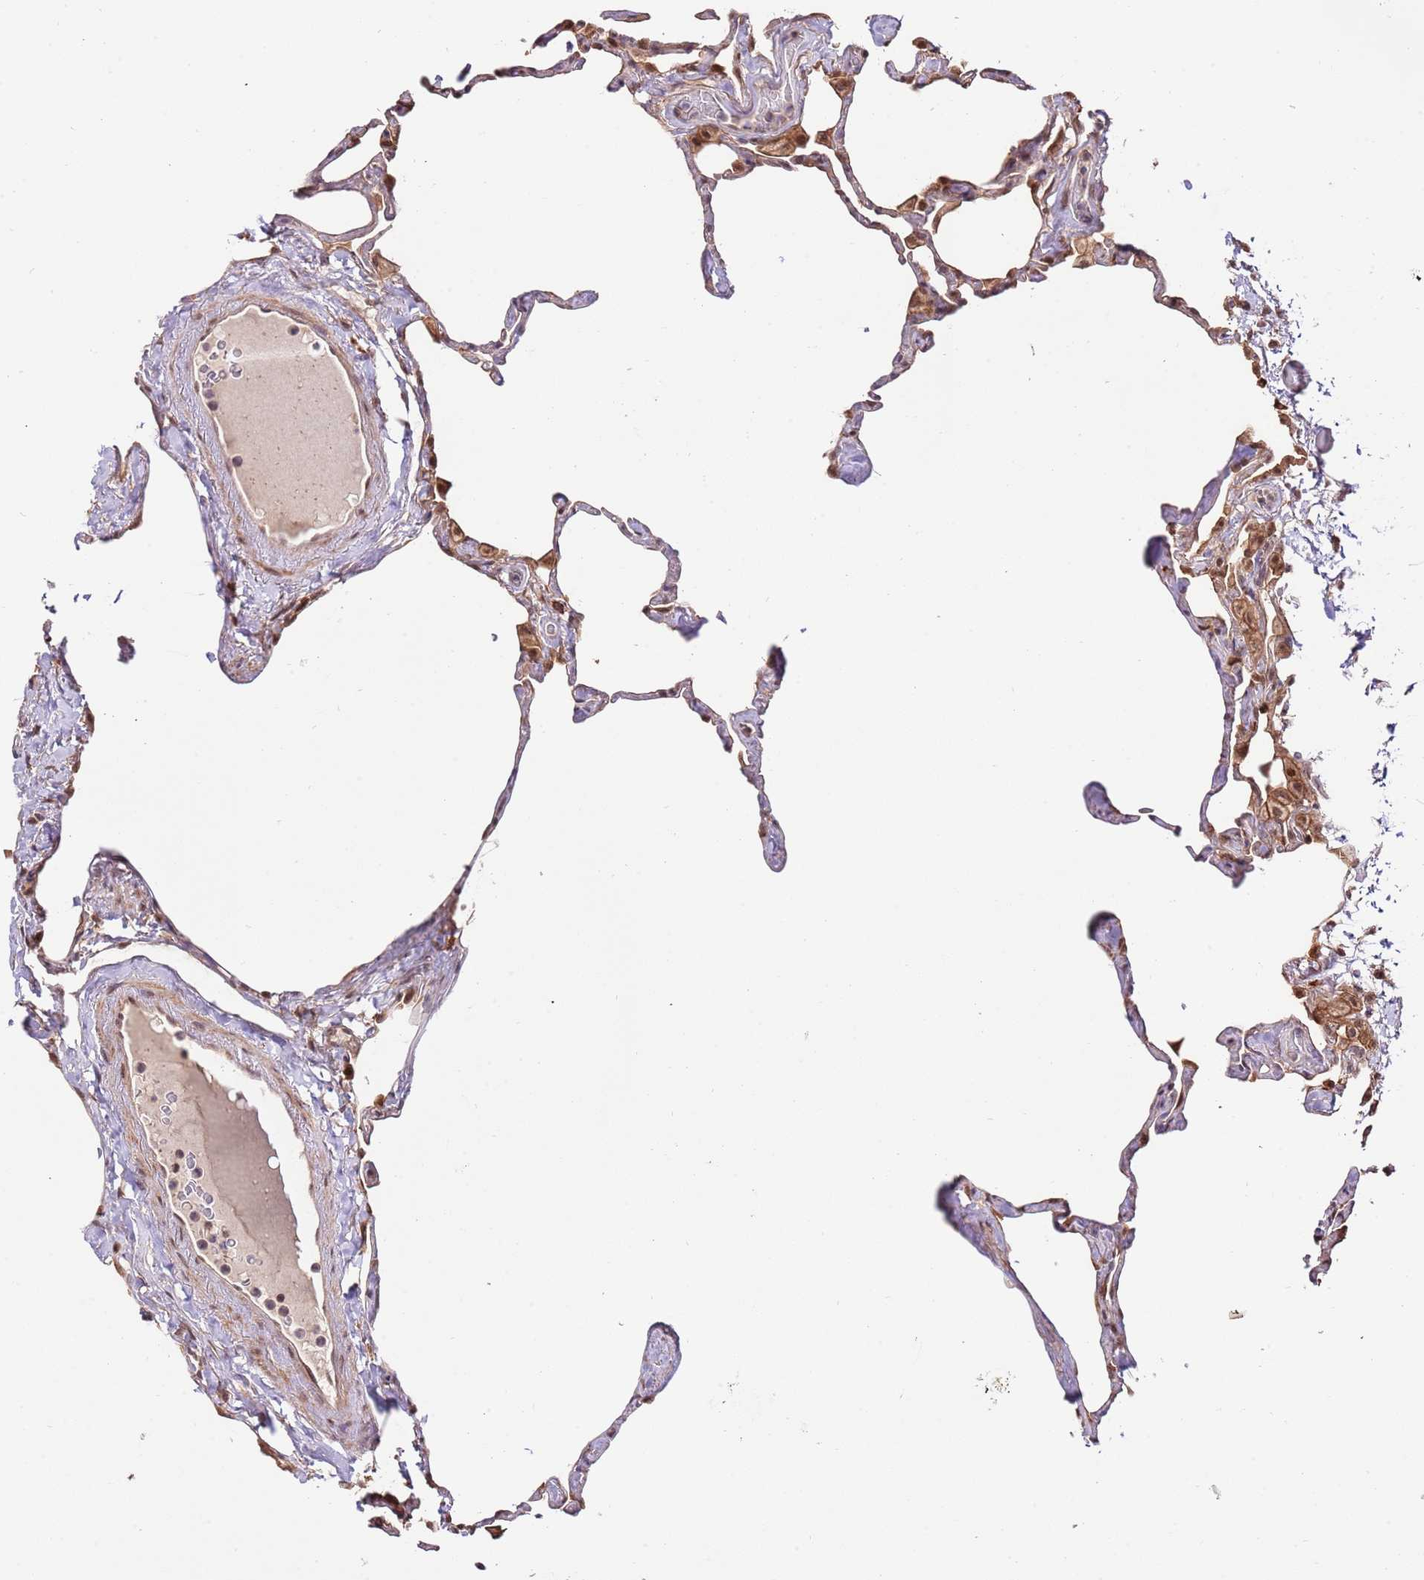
{"staining": {"intensity": "strong", "quantity": "25%-75%", "location": "nuclear"}, "tissue": "lung", "cell_type": "Alveolar cells", "image_type": "normal", "snomed": [{"axis": "morphology", "description": "Normal tissue, NOS"}, {"axis": "topography", "description": "Lung"}], "caption": "Immunohistochemistry (IHC) photomicrograph of normal lung: lung stained using IHC shows high levels of strong protein expression localized specifically in the nuclear of alveolar cells, appearing as a nuclear brown color.", "gene": "RIF1", "patient": {"sex": "male", "age": 65}}